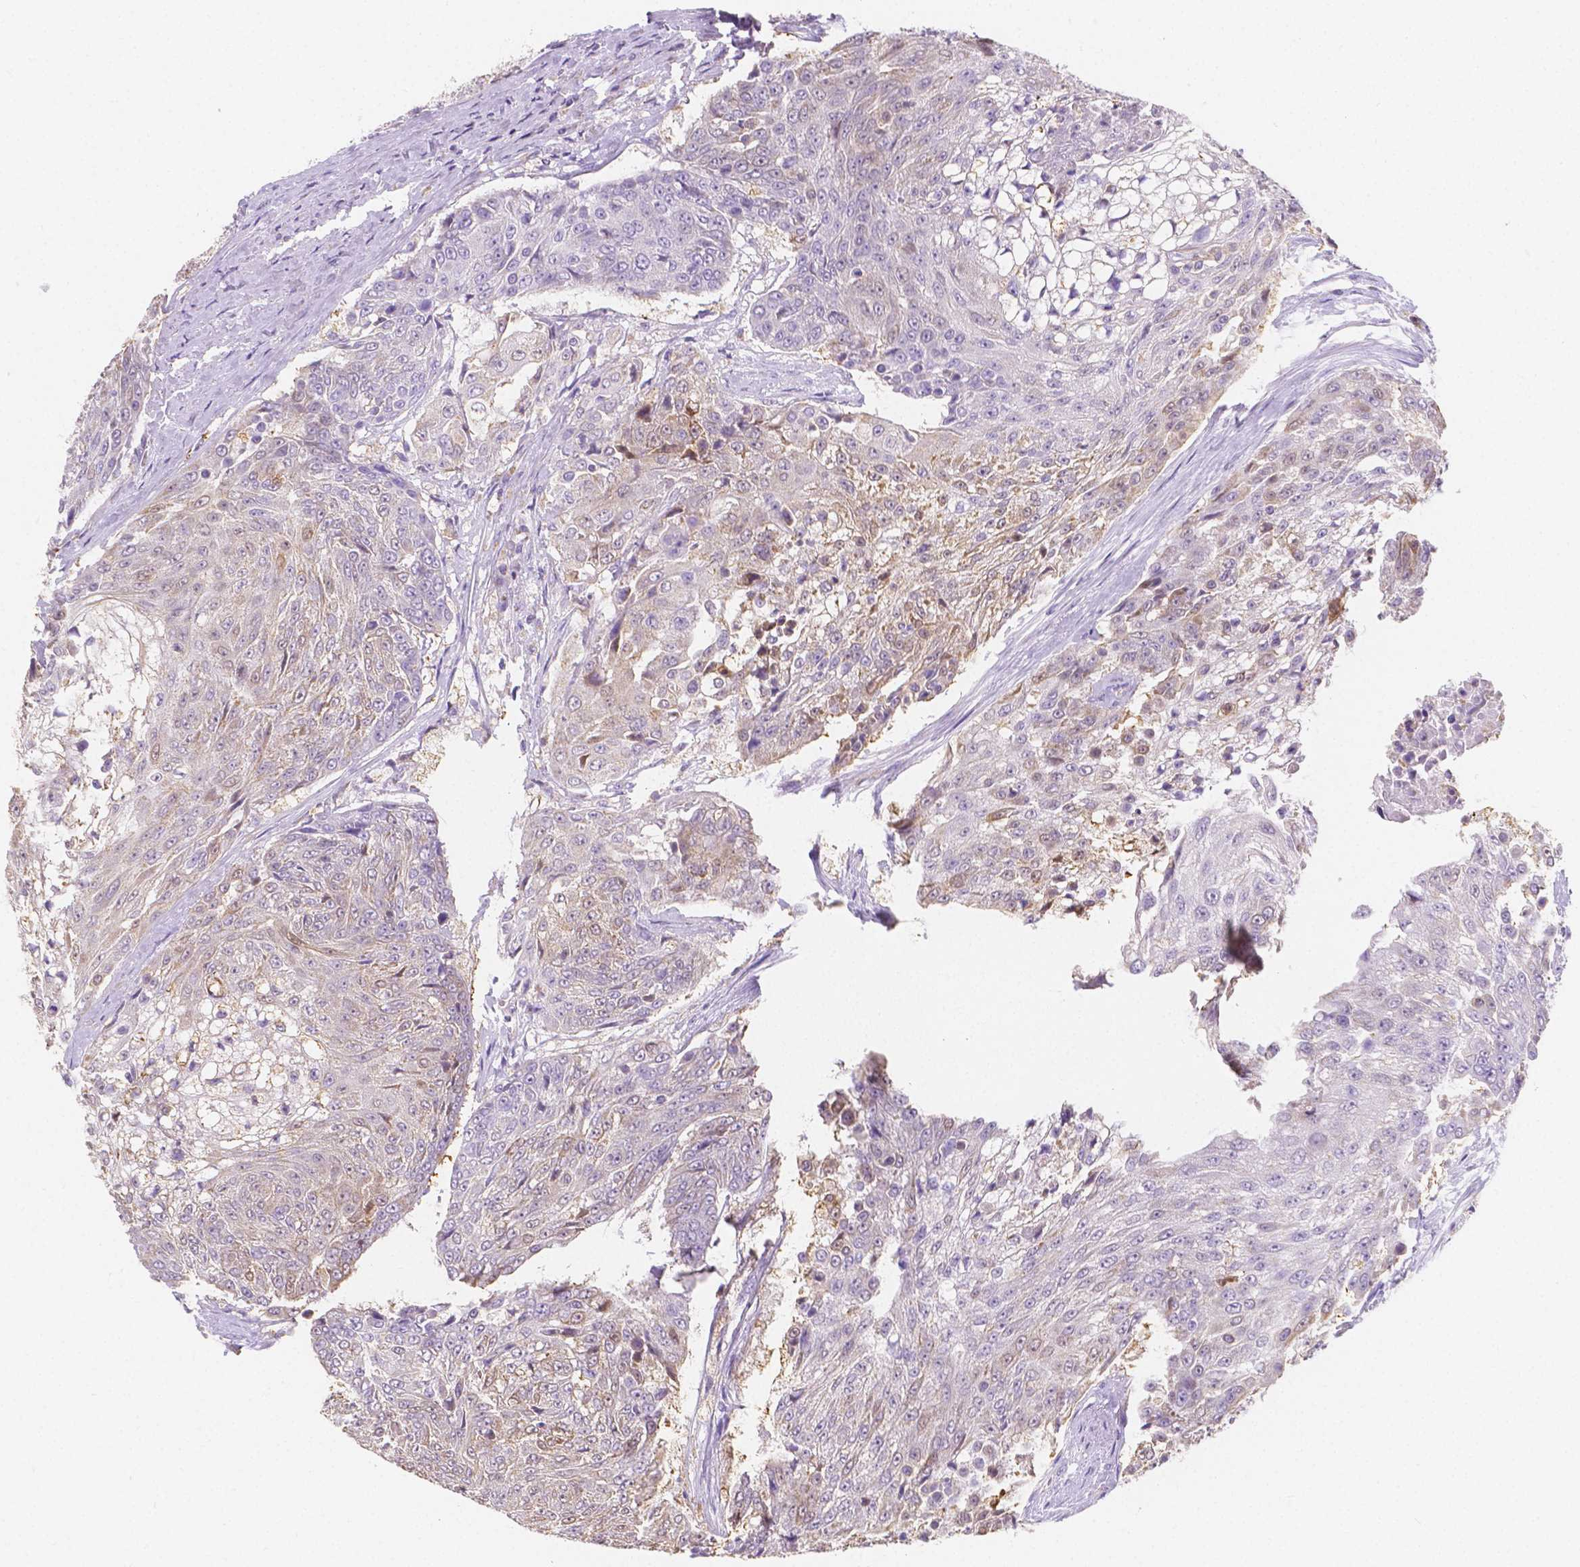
{"staining": {"intensity": "weak", "quantity": "<25%", "location": "cytoplasmic/membranous"}, "tissue": "urothelial cancer", "cell_type": "Tumor cells", "image_type": "cancer", "snomed": [{"axis": "morphology", "description": "Urothelial carcinoma, High grade"}, {"axis": "topography", "description": "Urinary bladder"}], "caption": "A micrograph of high-grade urothelial carcinoma stained for a protein exhibits no brown staining in tumor cells.", "gene": "TMEM130", "patient": {"sex": "female", "age": 63}}